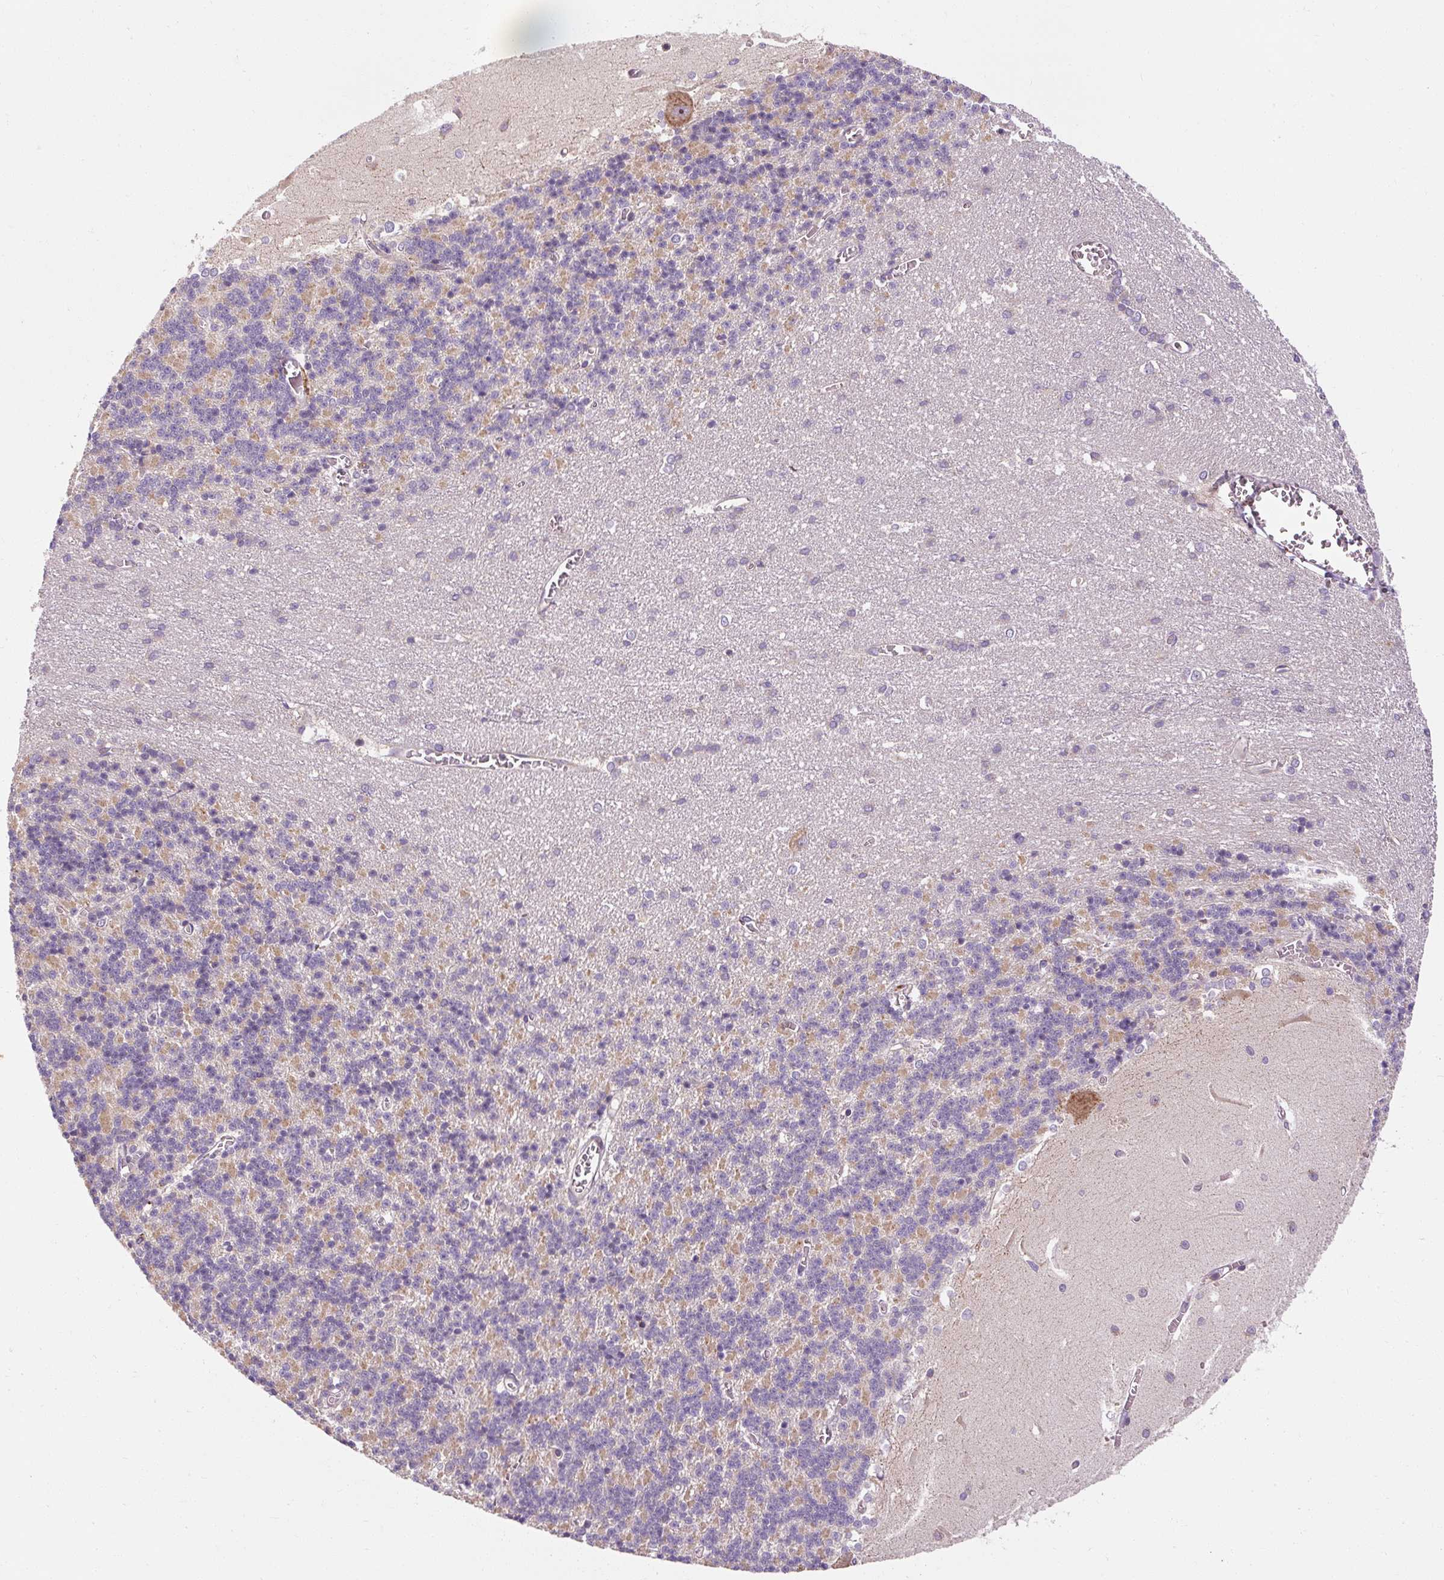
{"staining": {"intensity": "moderate", "quantity": "25%-75%", "location": "cytoplasmic/membranous"}, "tissue": "cerebellum", "cell_type": "Cells in granular layer", "image_type": "normal", "snomed": [{"axis": "morphology", "description": "Normal tissue, NOS"}, {"axis": "topography", "description": "Cerebellum"}], "caption": "Brown immunohistochemical staining in unremarkable cerebellum shows moderate cytoplasmic/membranous positivity in about 25%-75% of cells in granular layer.", "gene": "PRSS48", "patient": {"sex": "male", "age": 37}}